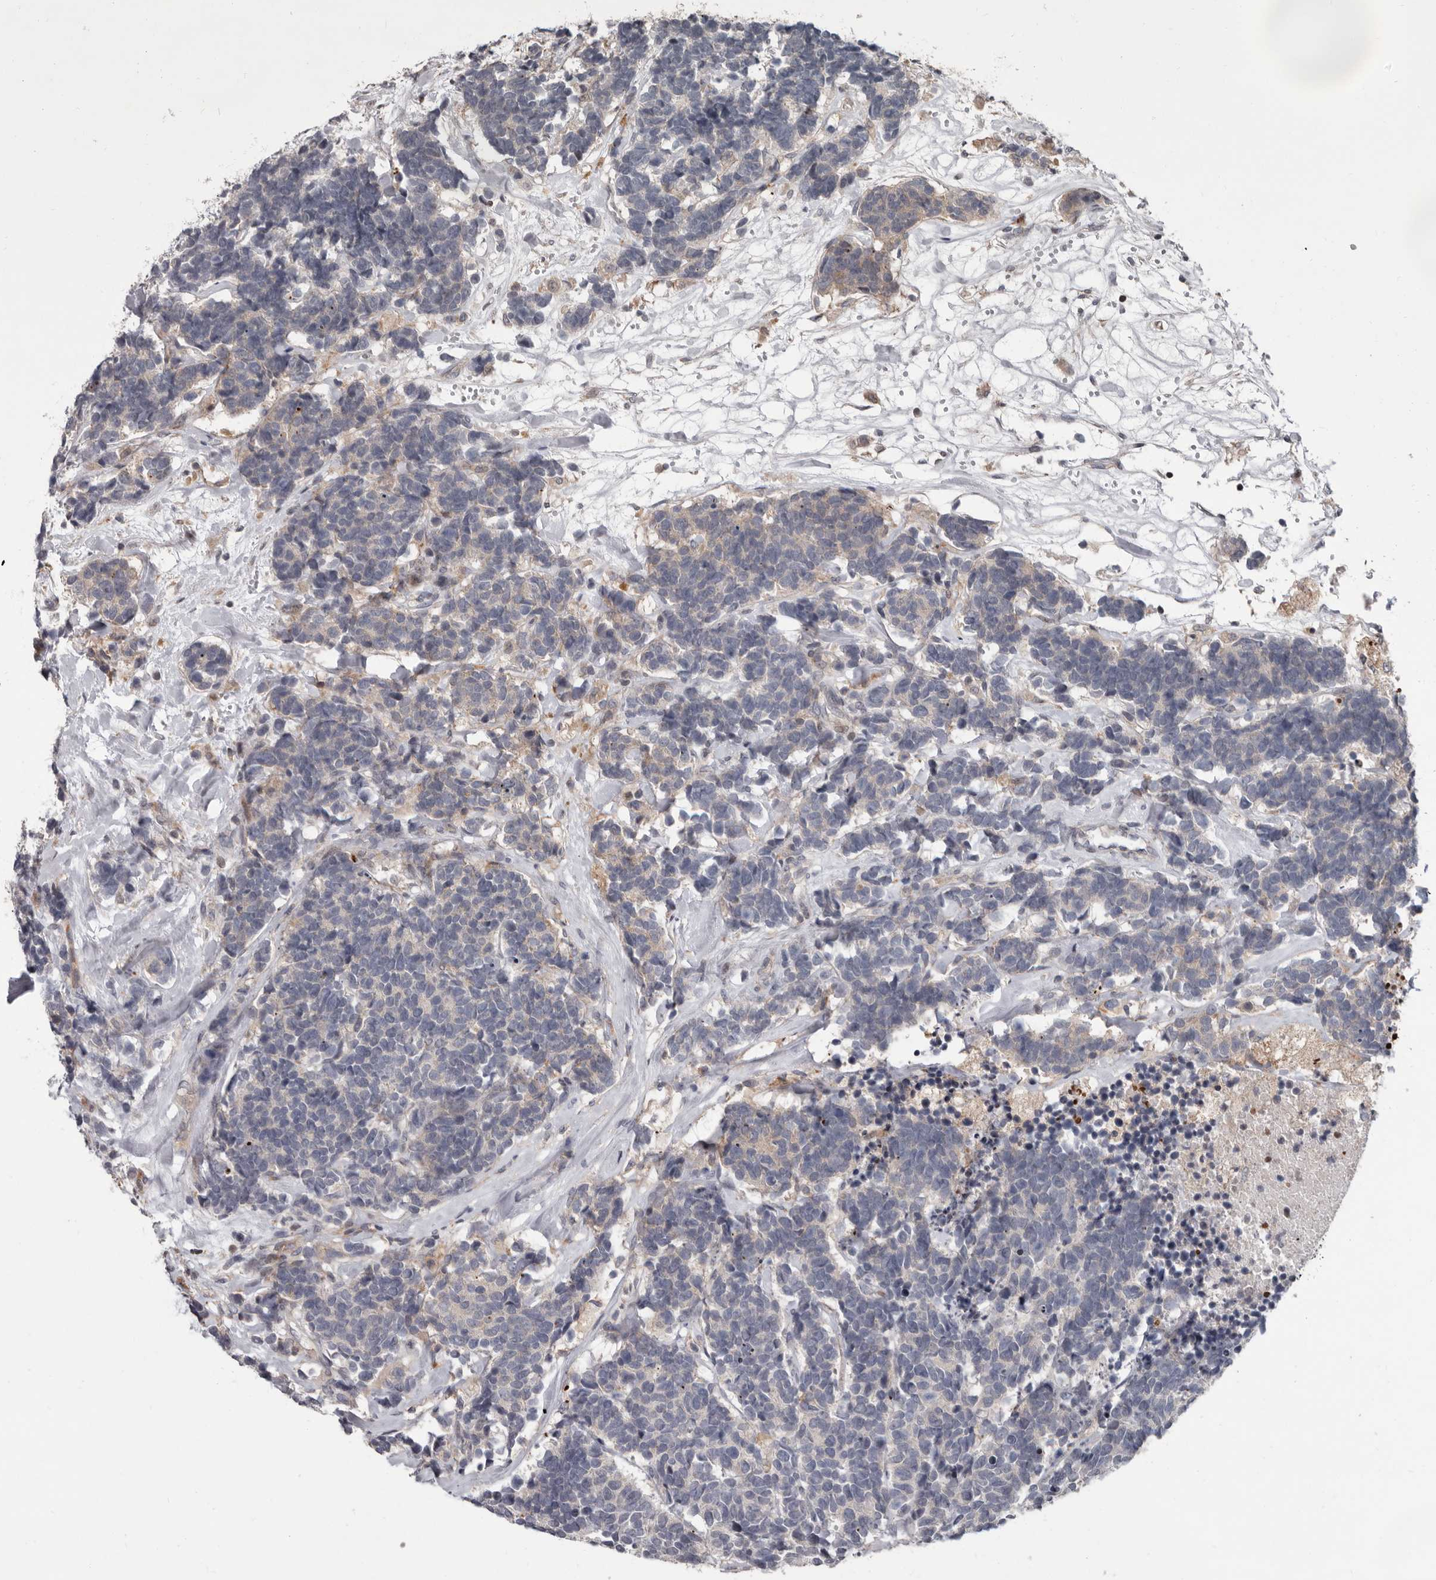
{"staining": {"intensity": "negative", "quantity": "none", "location": "none"}, "tissue": "carcinoid", "cell_type": "Tumor cells", "image_type": "cancer", "snomed": [{"axis": "morphology", "description": "Carcinoma, NOS"}, {"axis": "morphology", "description": "Carcinoid, malignant, NOS"}, {"axis": "topography", "description": "Urinary bladder"}], "caption": "An IHC micrograph of malignant carcinoid is shown. There is no staining in tumor cells of malignant carcinoid.", "gene": "FGFR4", "patient": {"sex": "male", "age": 57}}